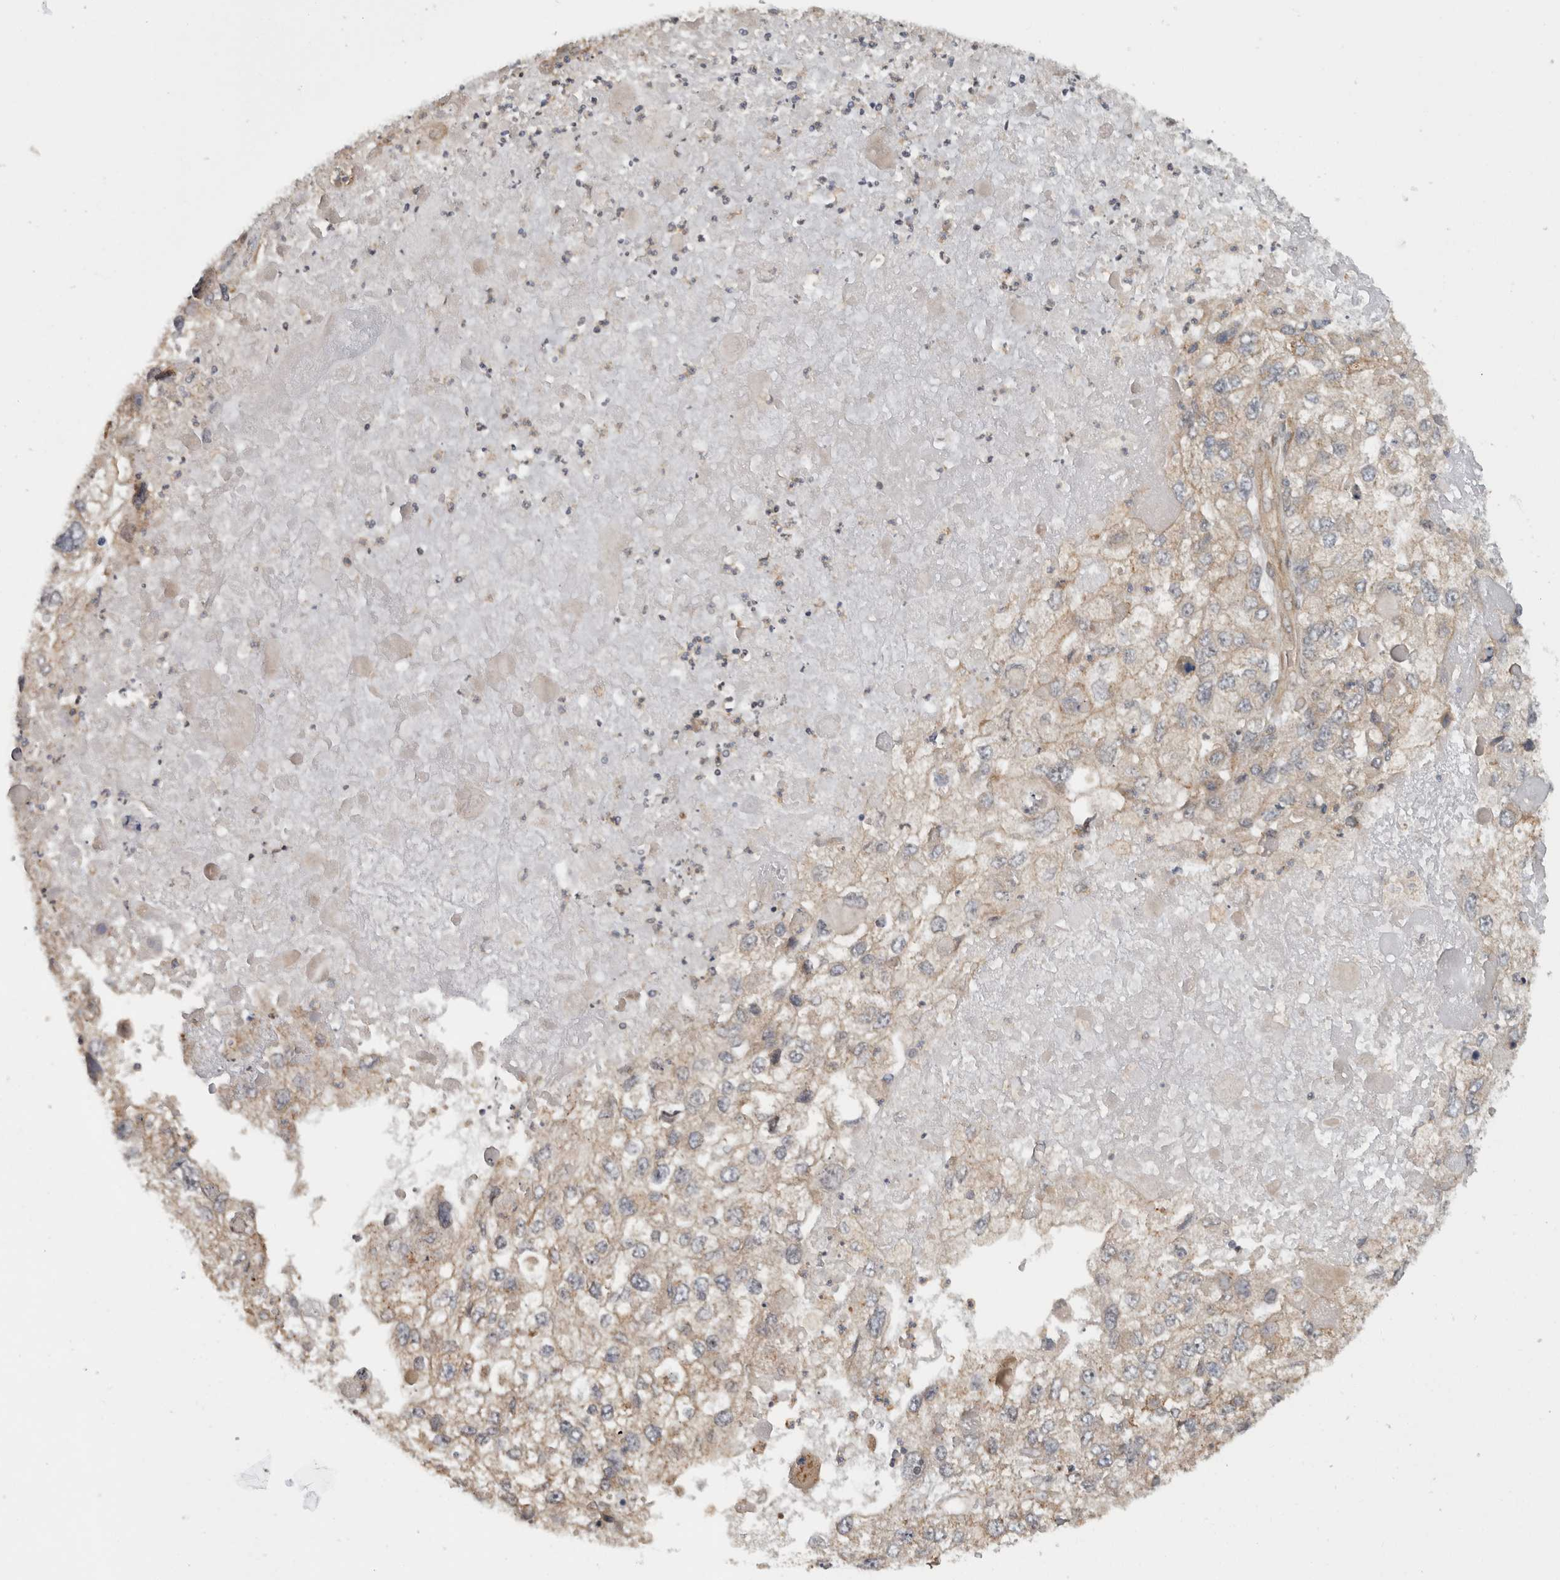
{"staining": {"intensity": "weak", "quantity": "<25%", "location": "cytoplasmic/membranous"}, "tissue": "endometrial cancer", "cell_type": "Tumor cells", "image_type": "cancer", "snomed": [{"axis": "morphology", "description": "Adenocarcinoma, NOS"}, {"axis": "topography", "description": "Endometrium"}], "caption": "Image shows no protein expression in tumor cells of adenocarcinoma (endometrial) tissue.", "gene": "WASF2", "patient": {"sex": "female", "age": 49}}